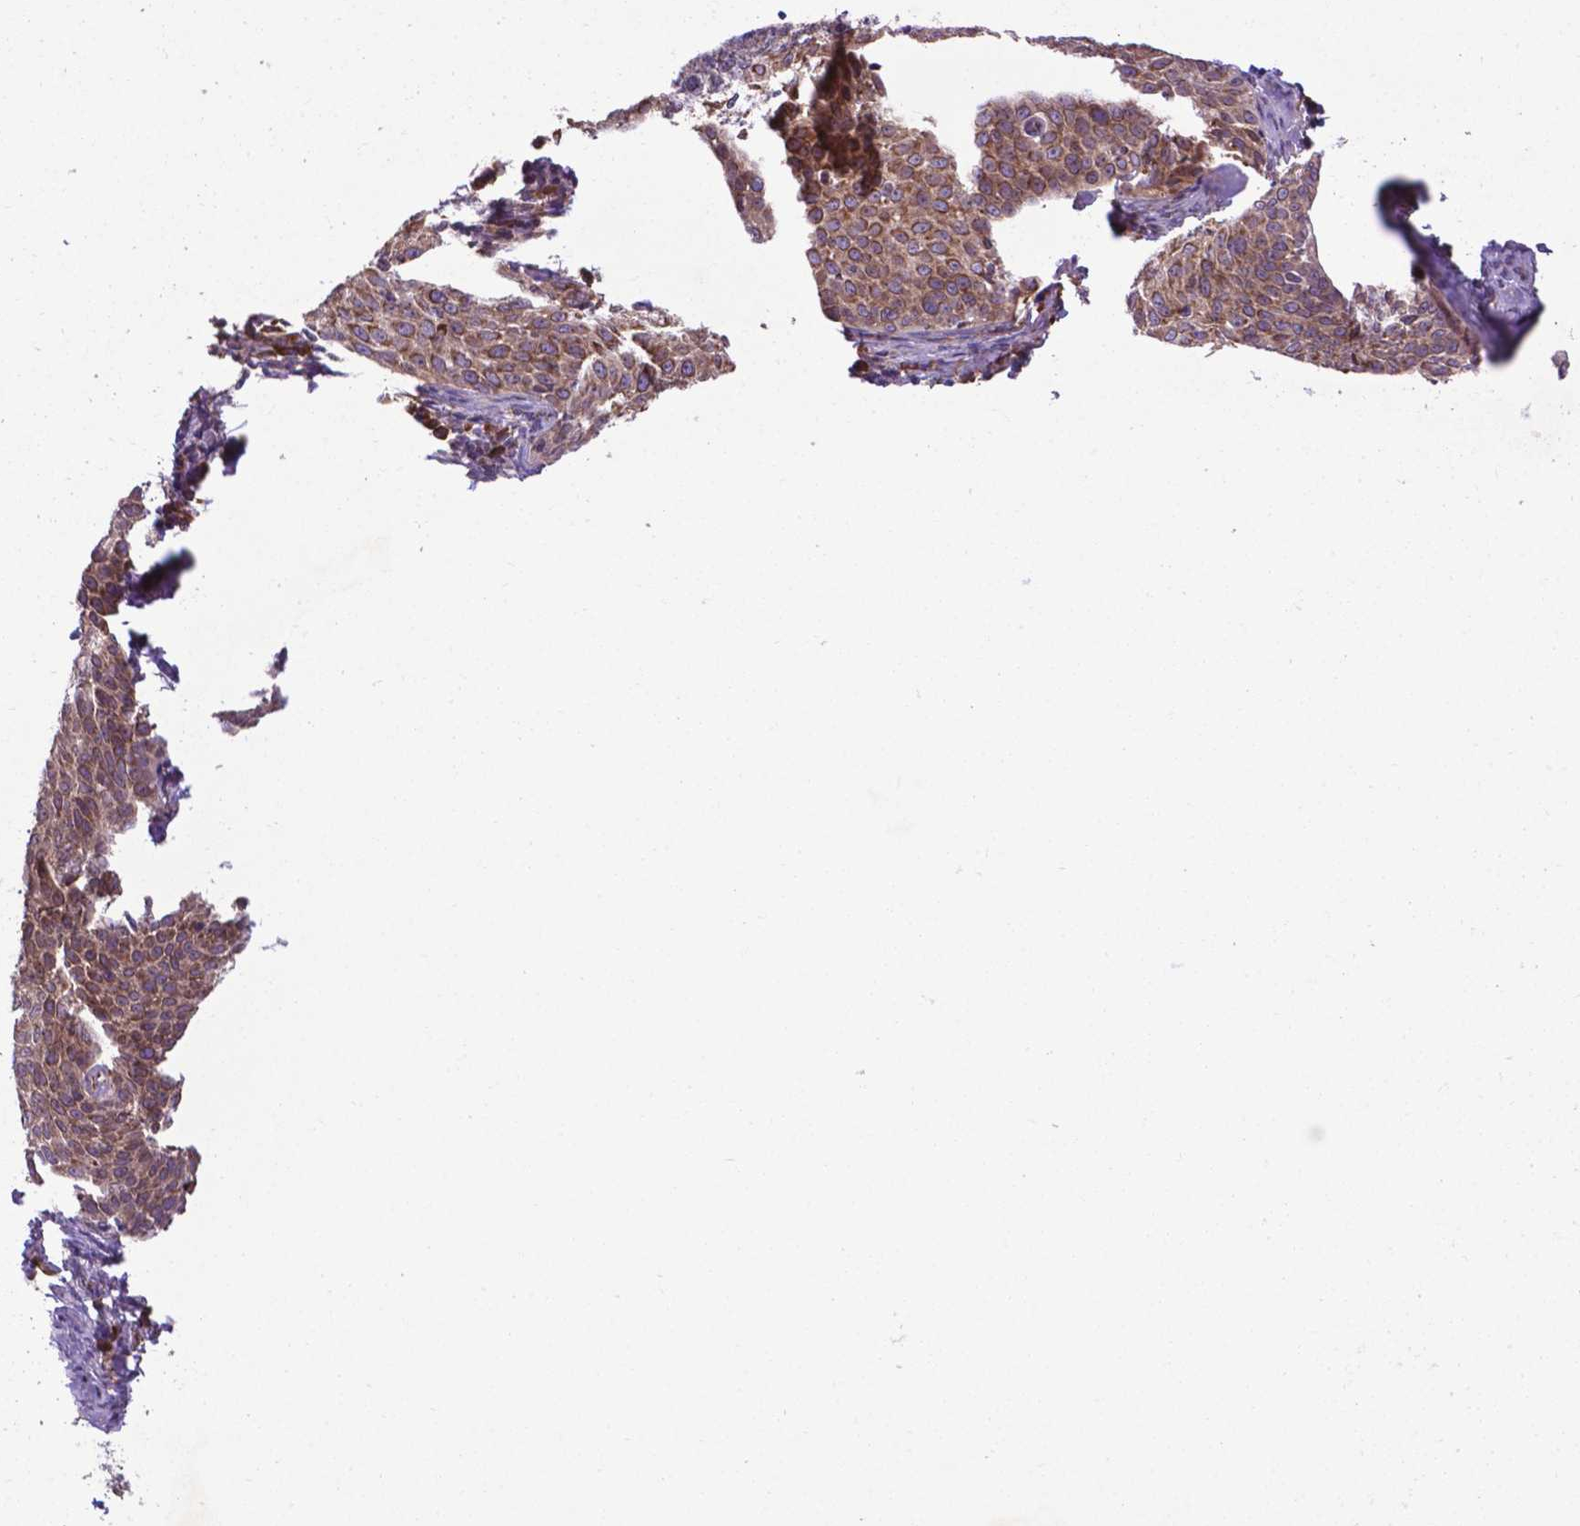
{"staining": {"intensity": "moderate", "quantity": ">75%", "location": "cytoplasmic/membranous"}, "tissue": "cervical cancer", "cell_type": "Tumor cells", "image_type": "cancer", "snomed": [{"axis": "morphology", "description": "Squamous cell carcinoma, NOS"}, {"axis": "topography", "description": "Cervix"}], "caption": "Cervical cancer stained with DAB immunohistochemistry shows medium levels of moderate cytoplasmic/membranous staining in about >75% of tumor cells.", "gene": "WDR83OS", "patient": {"sex": "female", "age": 51}}